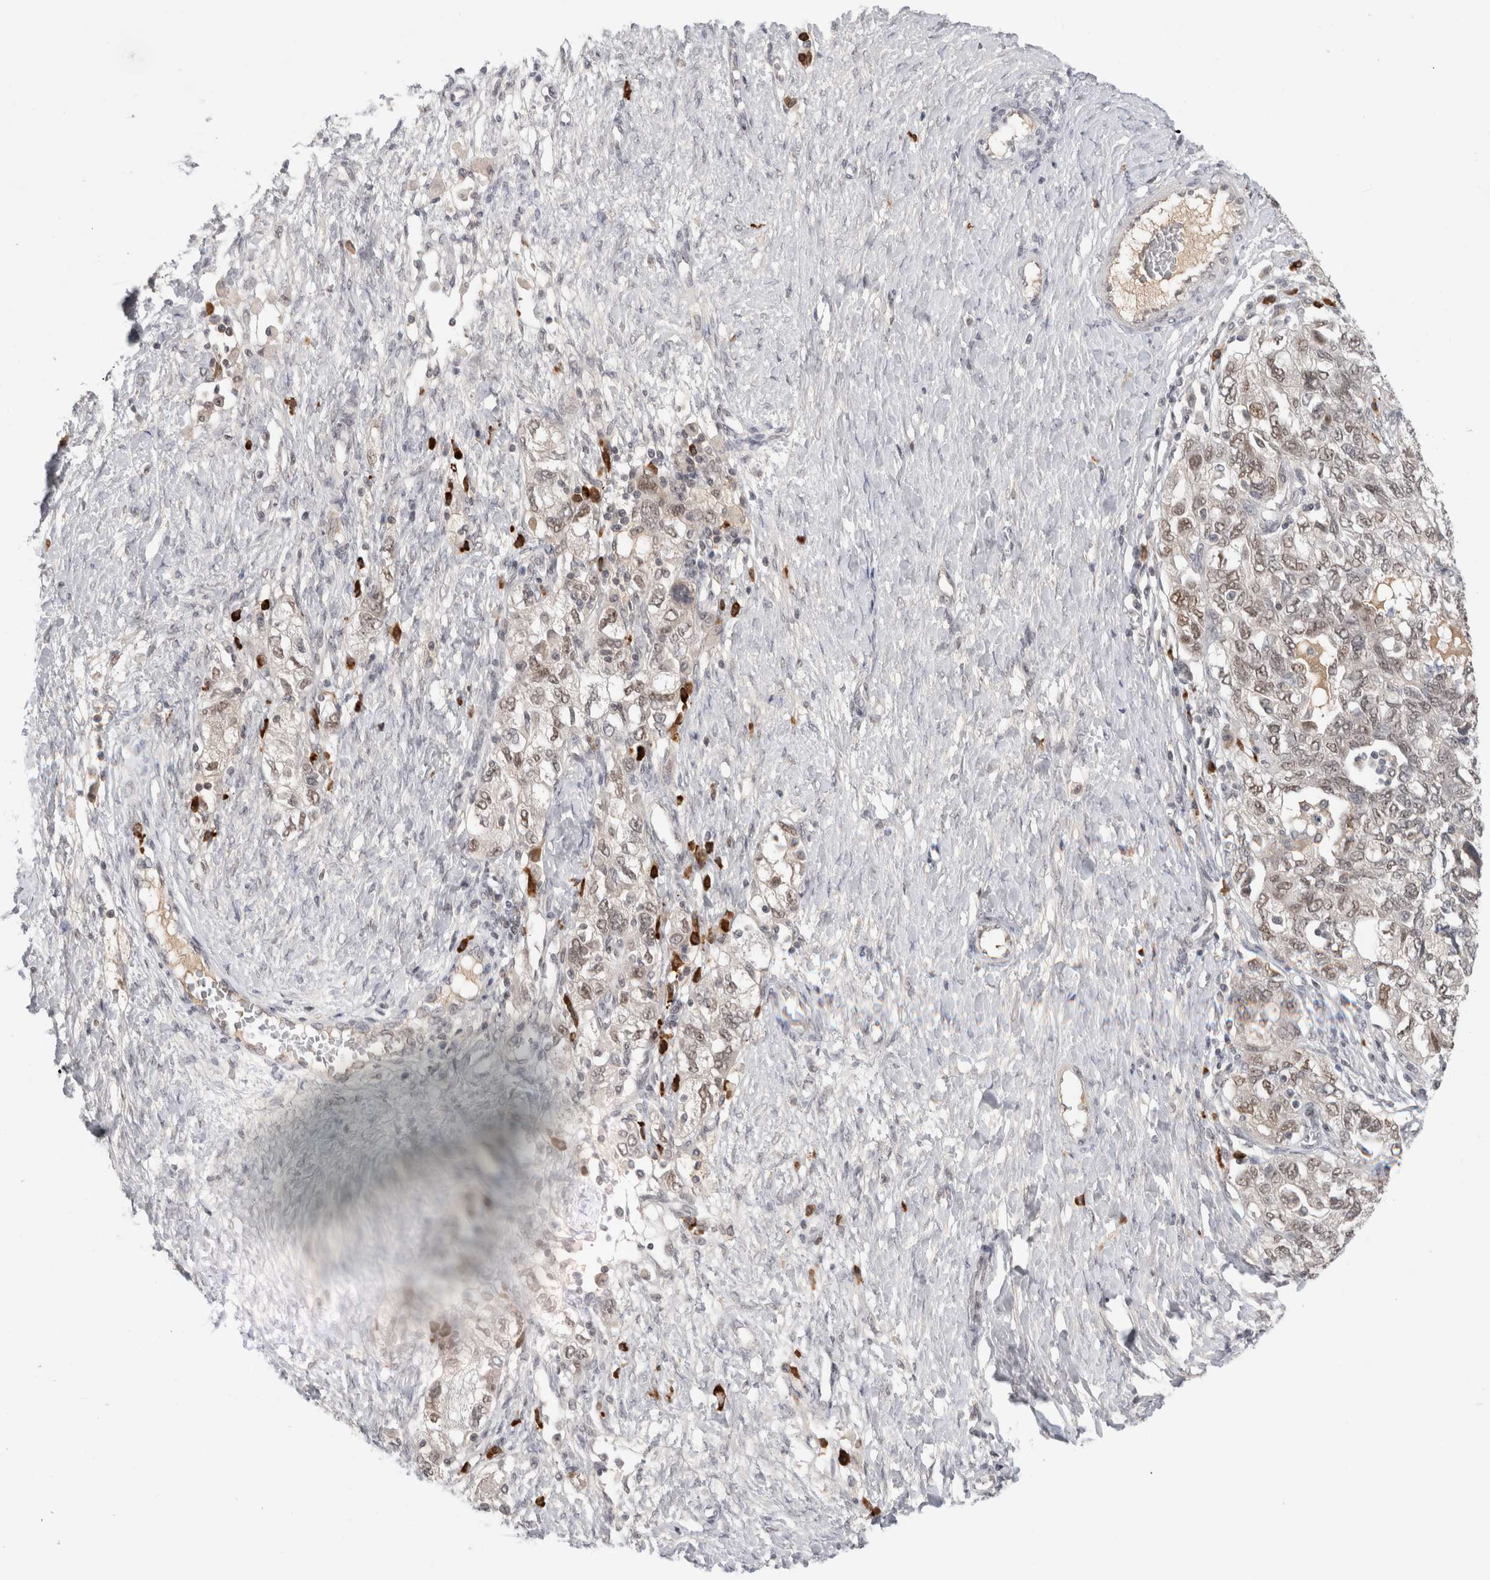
{"staining": {"intensity": "weak", "quantity": "25%-75%", "location": "nuclear"}, "tissue": "ovarian cancer", "cell_type": "Tumor cells", "image_type": "cancer", "snomed": [{"axis": "morphology", "description": "Carcinoma, NOS"}, {"axis": "morphology", "description": "Cystadenocarcinoma, serous, NOS"}, {"axis": "topography", "description": "Ovary"}], "caption": "Human ovarian cancer stained with a protein marker reveals weak staining in tumor cells.", "gene": "ZNF24", "patient": {"sex": "female", "age": 69}}